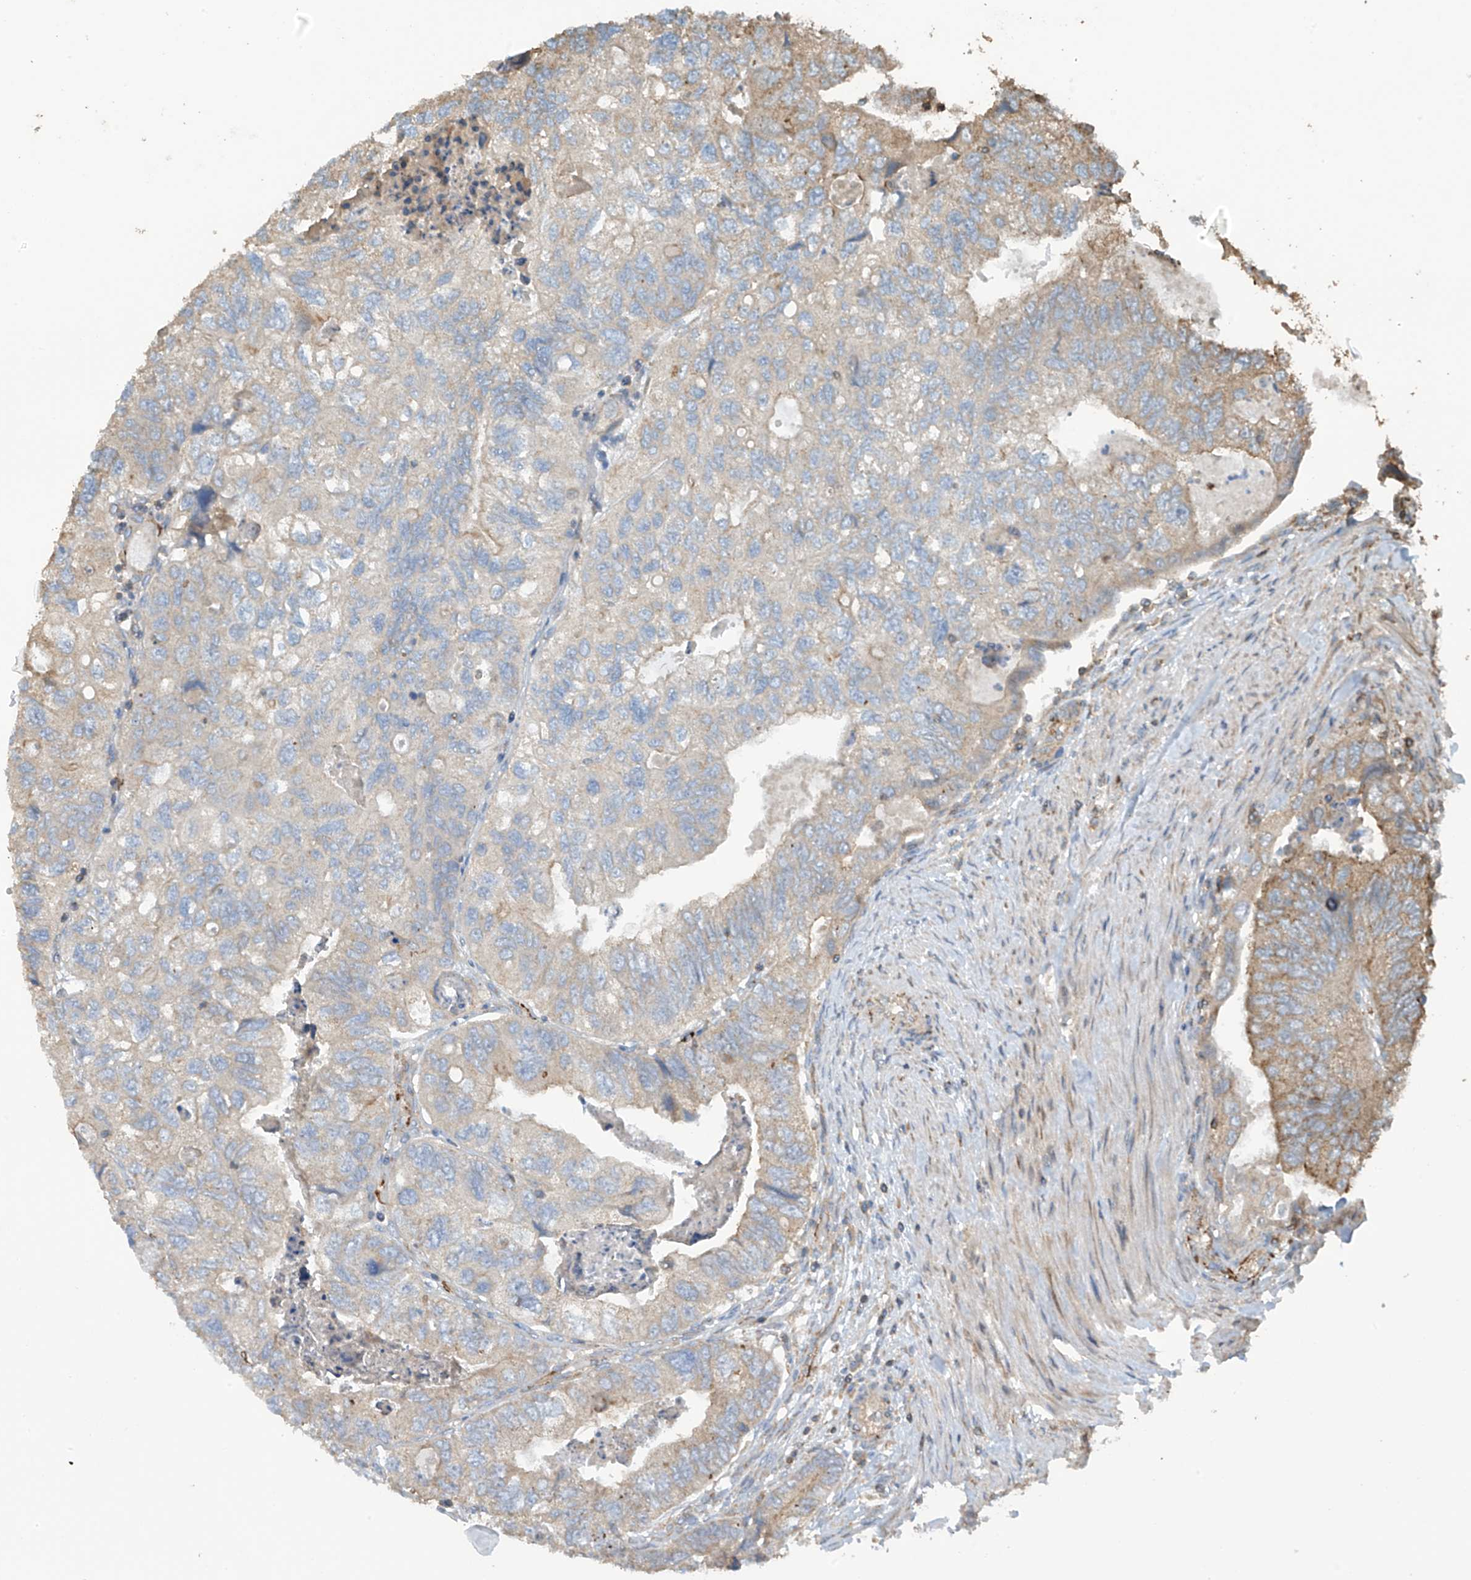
{"staining": {"intensity": "moderate", "quantity": "<25%", "location": "cytoplasmic/membranous"}, "tissue": "colorectal cancer", "cell_type": "Tumor cells", "image_type": "cancer", "snomed": [{"axis": "morphology", "description": "Adenocarcinoma, NOS"}, {"axis": "topography", "description": "Rectum"}], "caption": "A low amount of moderate cytoplasmic/membranous expression is present in about <25% of tumor cells in colorectal cancer tissue.", "gene": "COX10", "patient": {"sex": "male", "age": 63}}